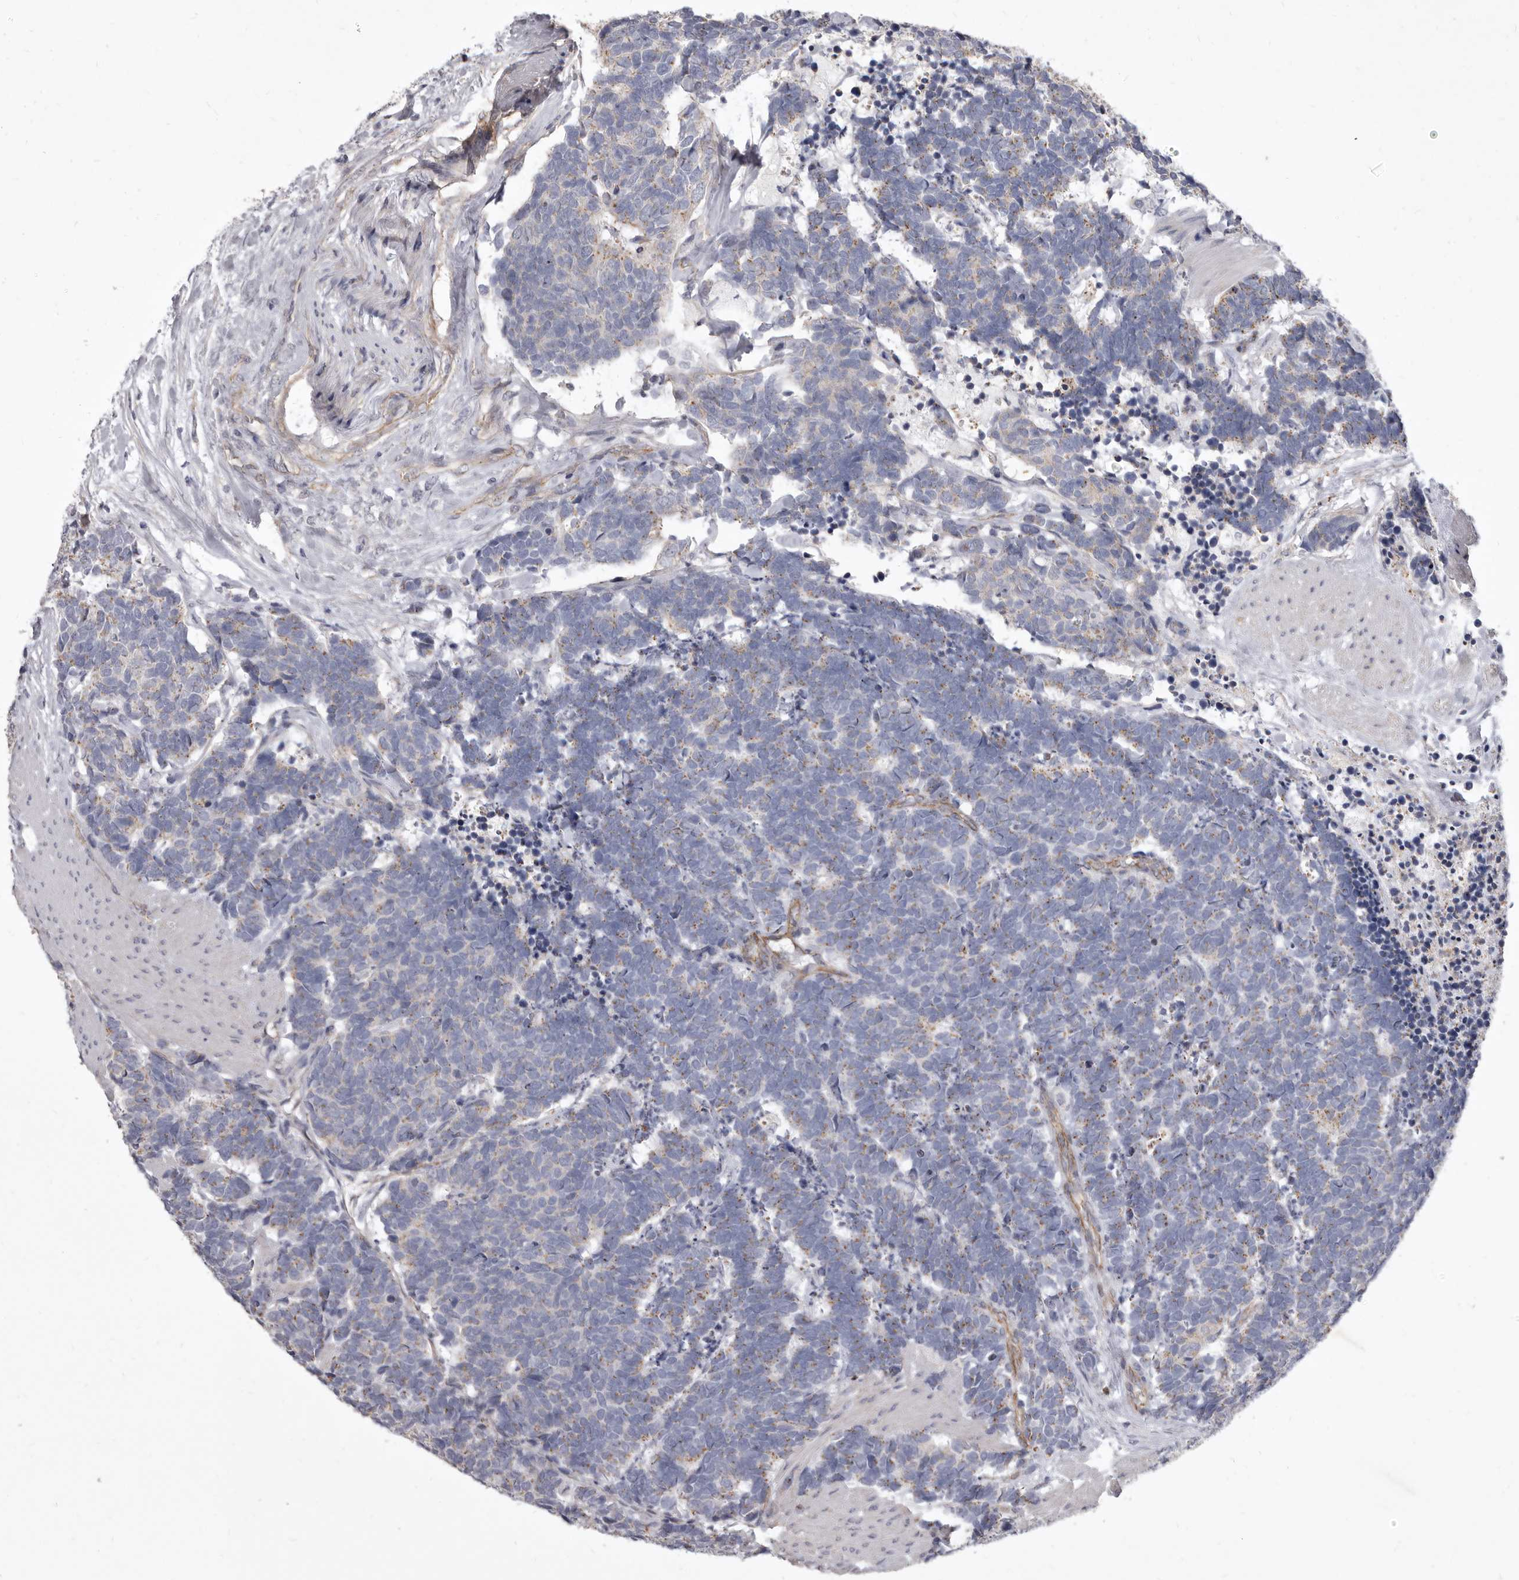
{"staining": {"intensity": "negative", "quantity": "none", "location": "none"}, "tissue": "carcinoid", "cell_type": "Tumor cells", "image_type": "cancer", "snomed": [{"axis": "morphology", "description": "Carcinoma, NOS"}, {"axis": "morphology", "description": "Carcinoid, malignant, NOS"}, {"axis": "topography", "description": "Urinary bladder"}], "caption": "Tumor cells are negative for brown protein staining in carcinoid. (DAB IHC with hematoxylin counter stain).", "gene": "P2RX6", "patient": {"sex": "male", "age": 57}}